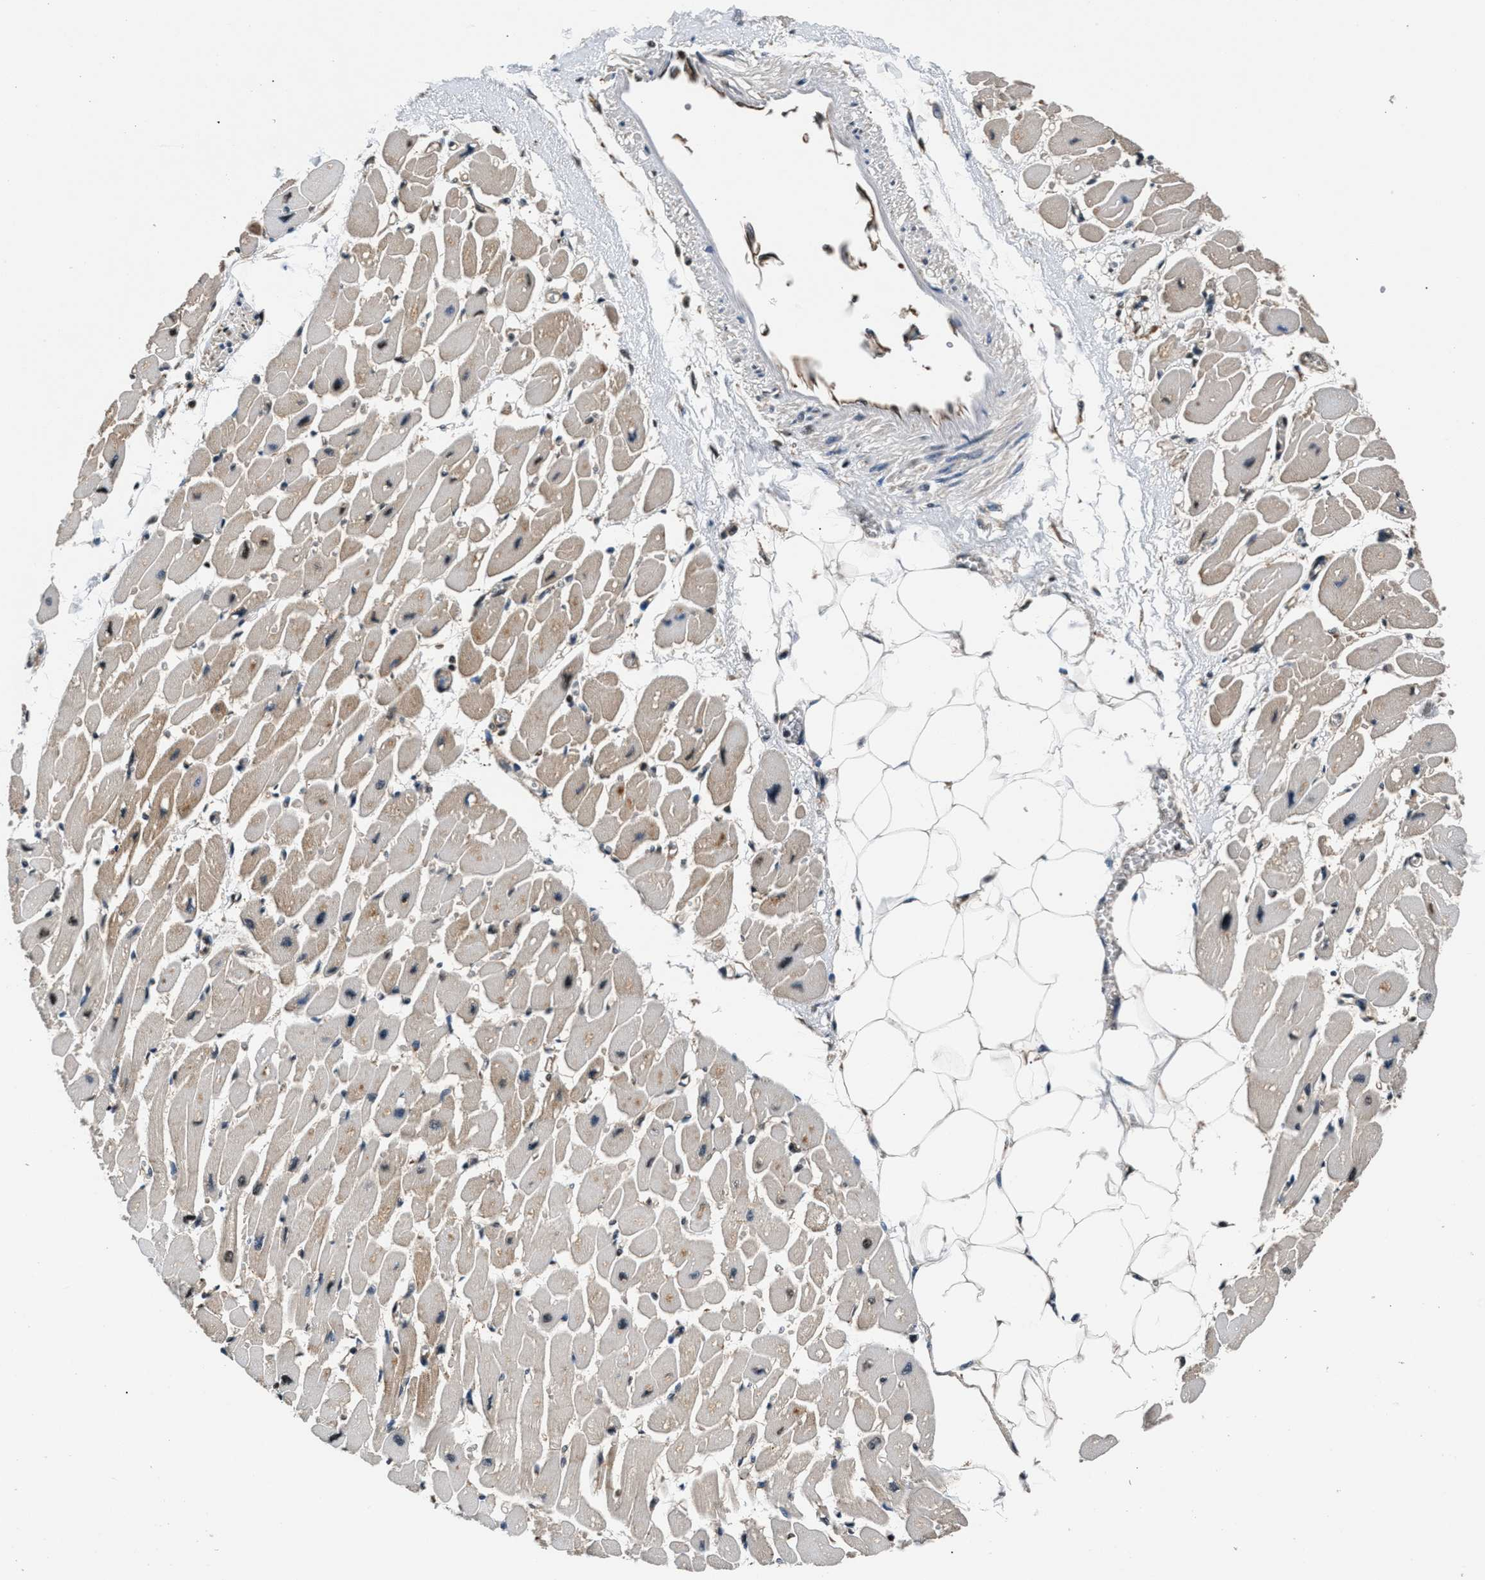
{"staining": {"intensity": "weak", "quantity": ">75%", "location": "cytoplasmic/membranous,nuclear"}, "tissue": "heart muscle", "cell_type": "Cardiomyocytes", "image_type": "normal", "snomed": [{"axis": "morphology", "description": "Normal tissue, NOS"}, {"axis": "topography", "description": "Heart"}], "caption": "Immunohistochemical staining of unremarkable human heart muscle exhibits low levels of weak cytoplasmic/membranous,nuclear staining in approximately >75% of cardiomyocytes.", "gene": "RBM33", "patient": {"sex": "female", "age": 54}}